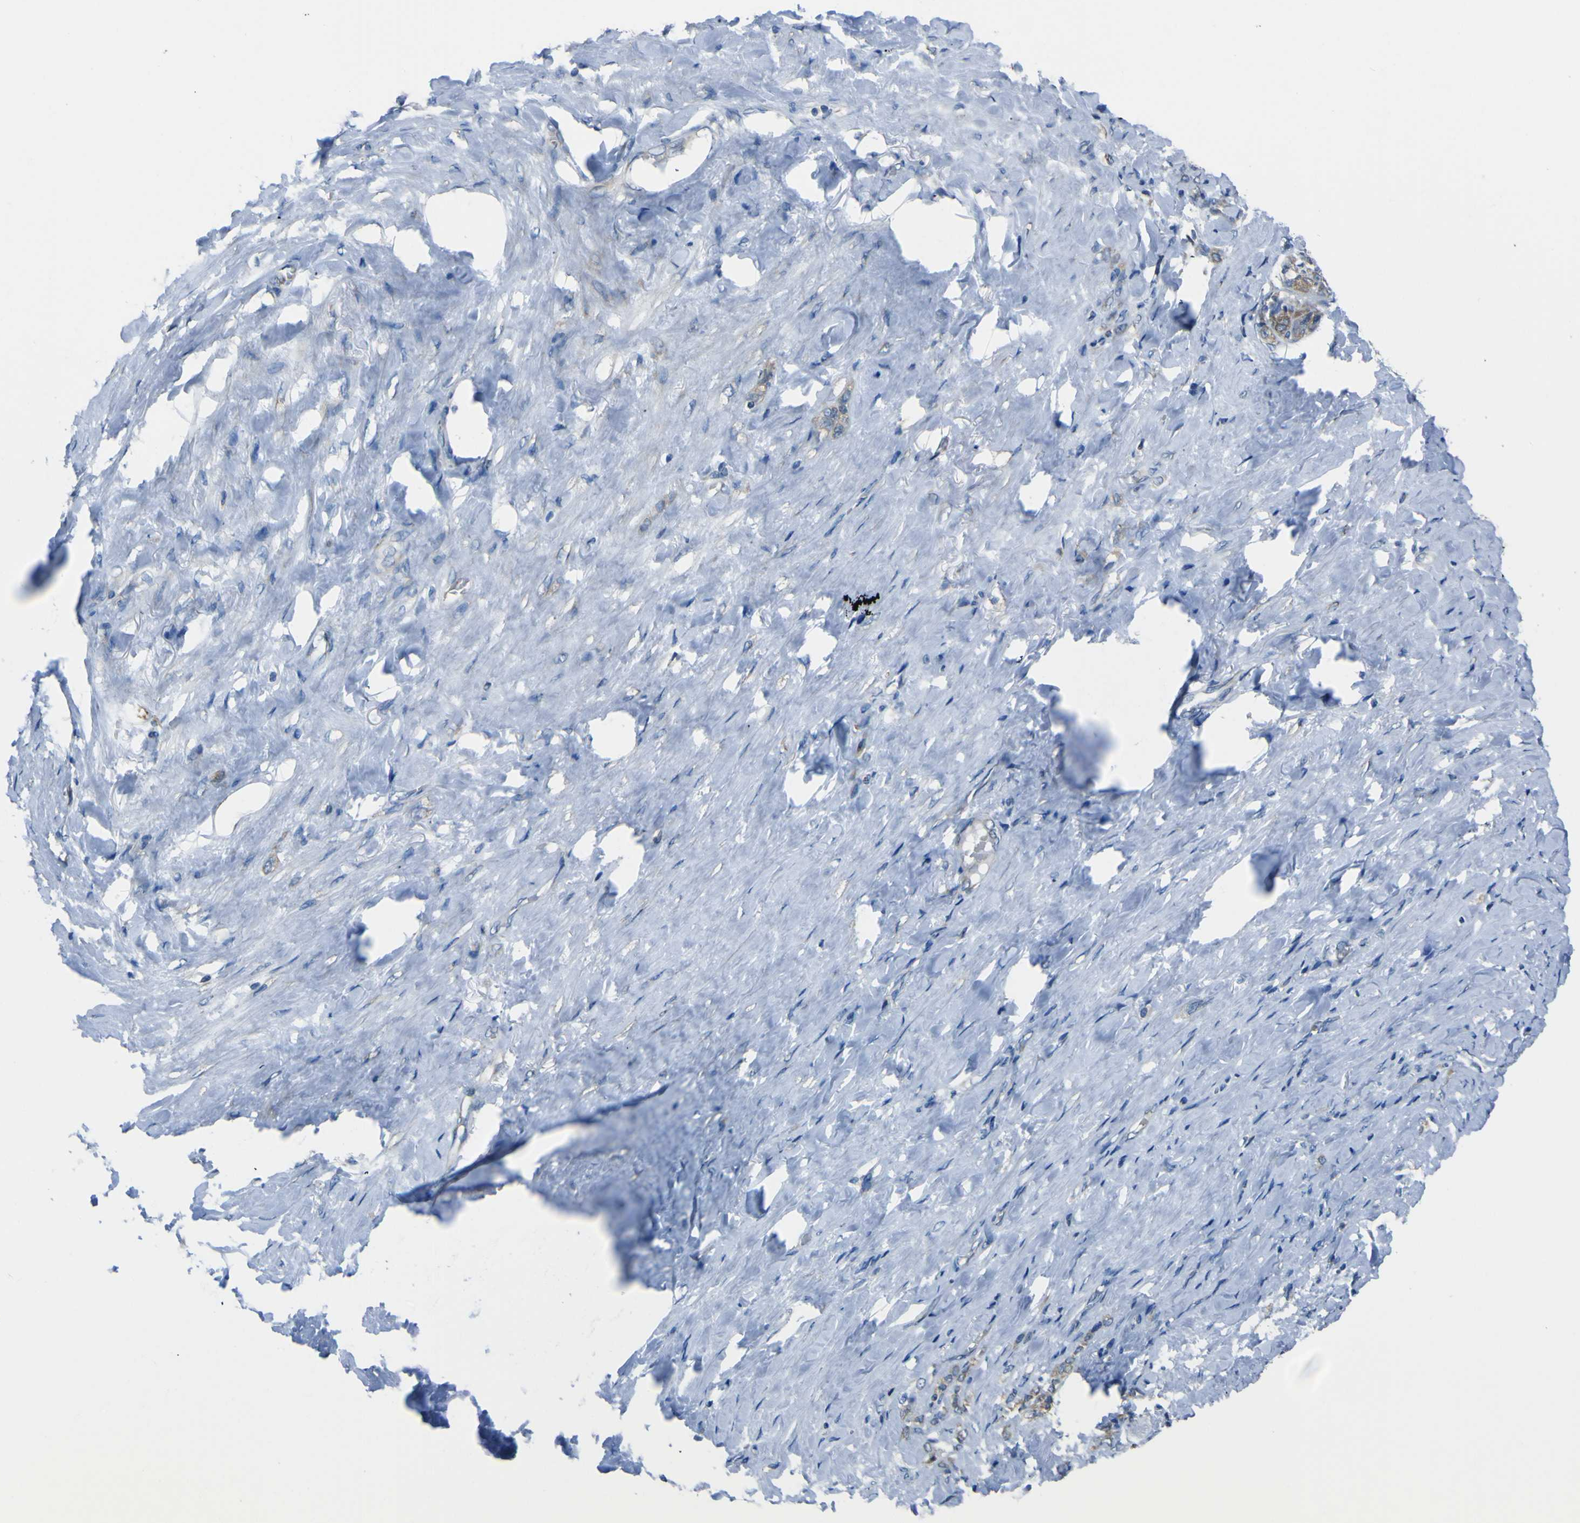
{"staining": {"intensity": "moderate", "quantity": ">75%", "location": "cytoplasmic/membranous"}, "tissue": "stomach cancer", "cell_type": "Tumor cells", "image_type": "cancer", "snomed": [{"axis": "morphology", "description": "Adenocarcinoma, NOS"}, {"axis": "topography", "description": "Stomach"}], "caption": "Moderate cytoplasmic/membranous expression is seen in about >75% of tumor cells in stomach adenocarcinoma.", "gene": "STIM1", "patient": {"sex": "male", "age": 82}}